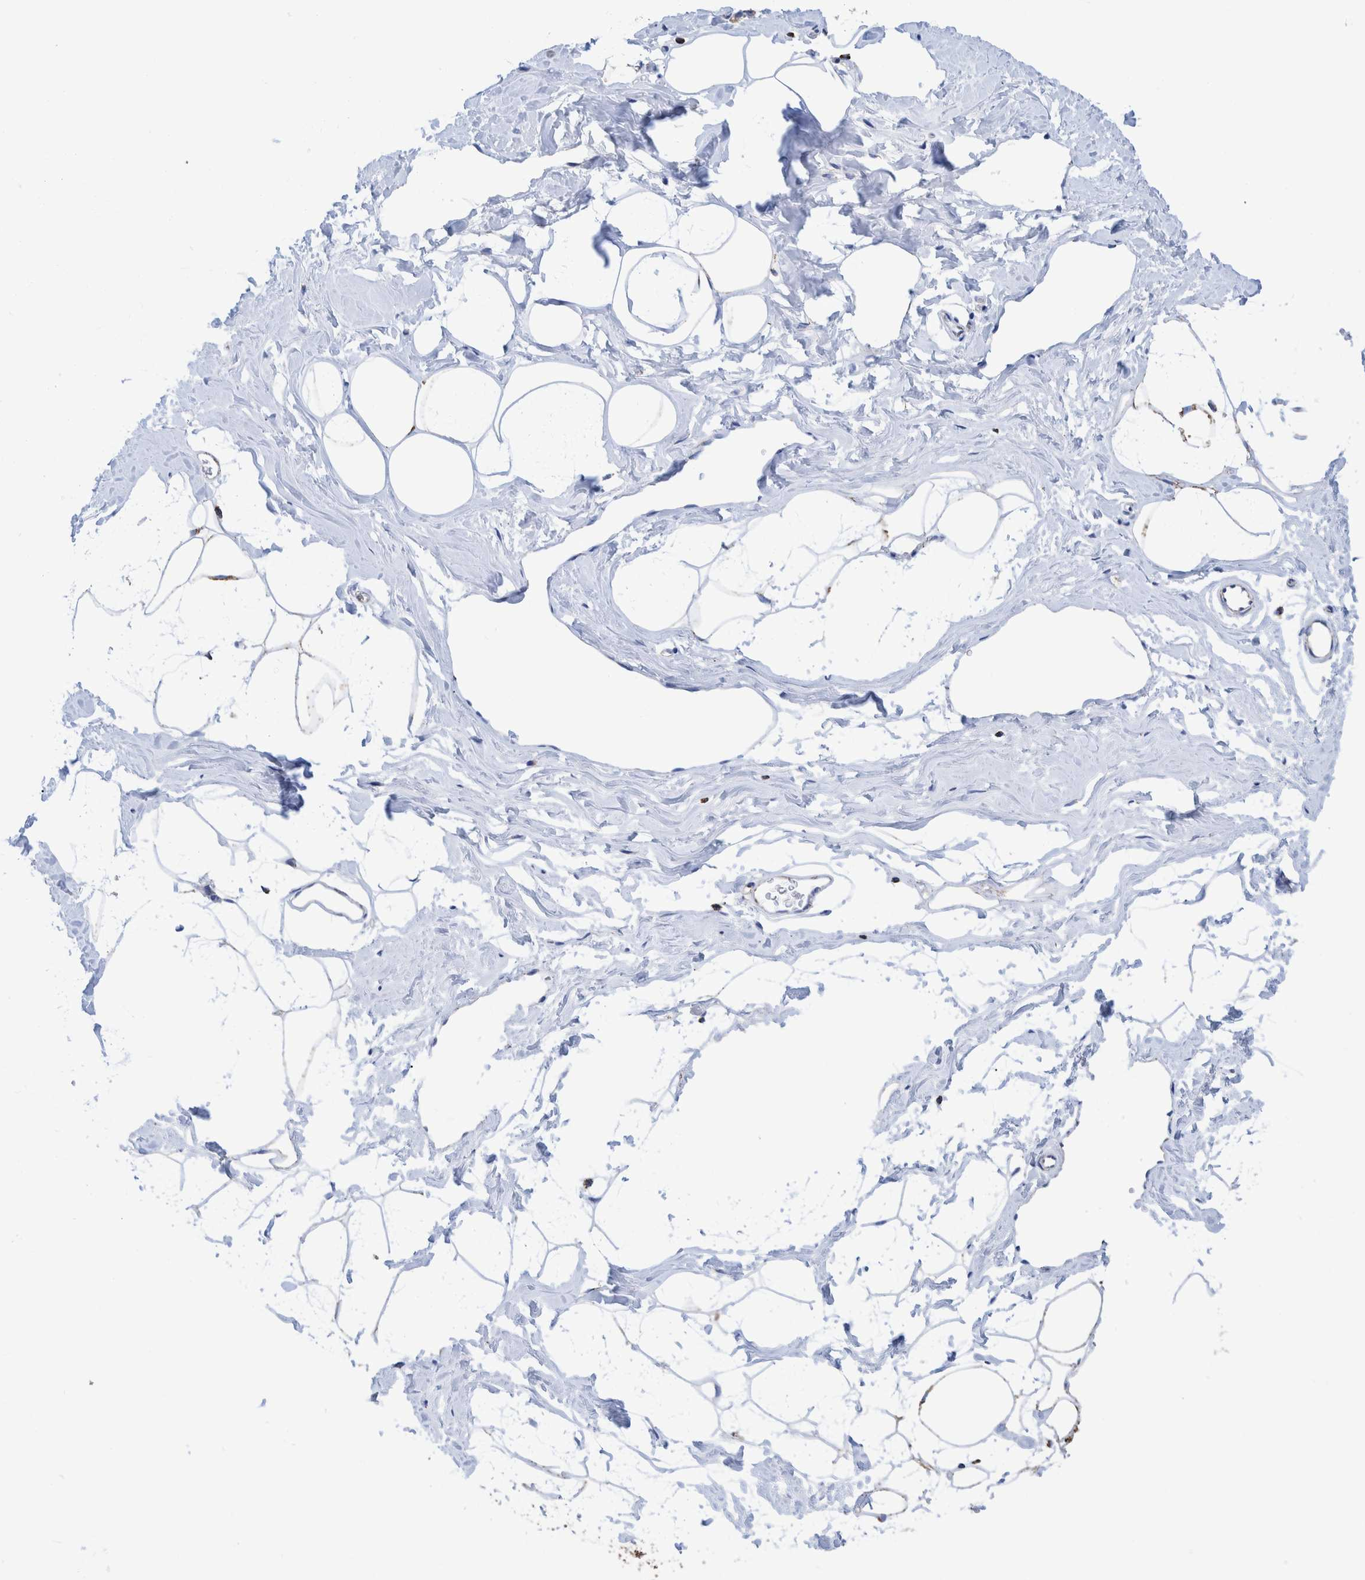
{"staining": {"intensity": "moderate", "quantity": "25%-75%", "location": "cytoplasmic/membranous"}, "tissue": "adipose tissue", "cell_type": "Adipocytes", "image_type": "normal", "snomed": [{"axis": "morphology", "description": "Normal tissue, NOS"}, {"axis": "morphology", "description": "Fibrosis, NOS"}, {"axis": "topography", "description": "Breast"}, {"axis": "topography", "description": "Adipose tissue"}], "caption": "Moderate cytoplasmic/membranous protein staining is appreciated in approximately 25%-75% of adipocytes in adipose tissue.", "gene": "DECR1", "patient": {"sex": "female", "age": 39}}